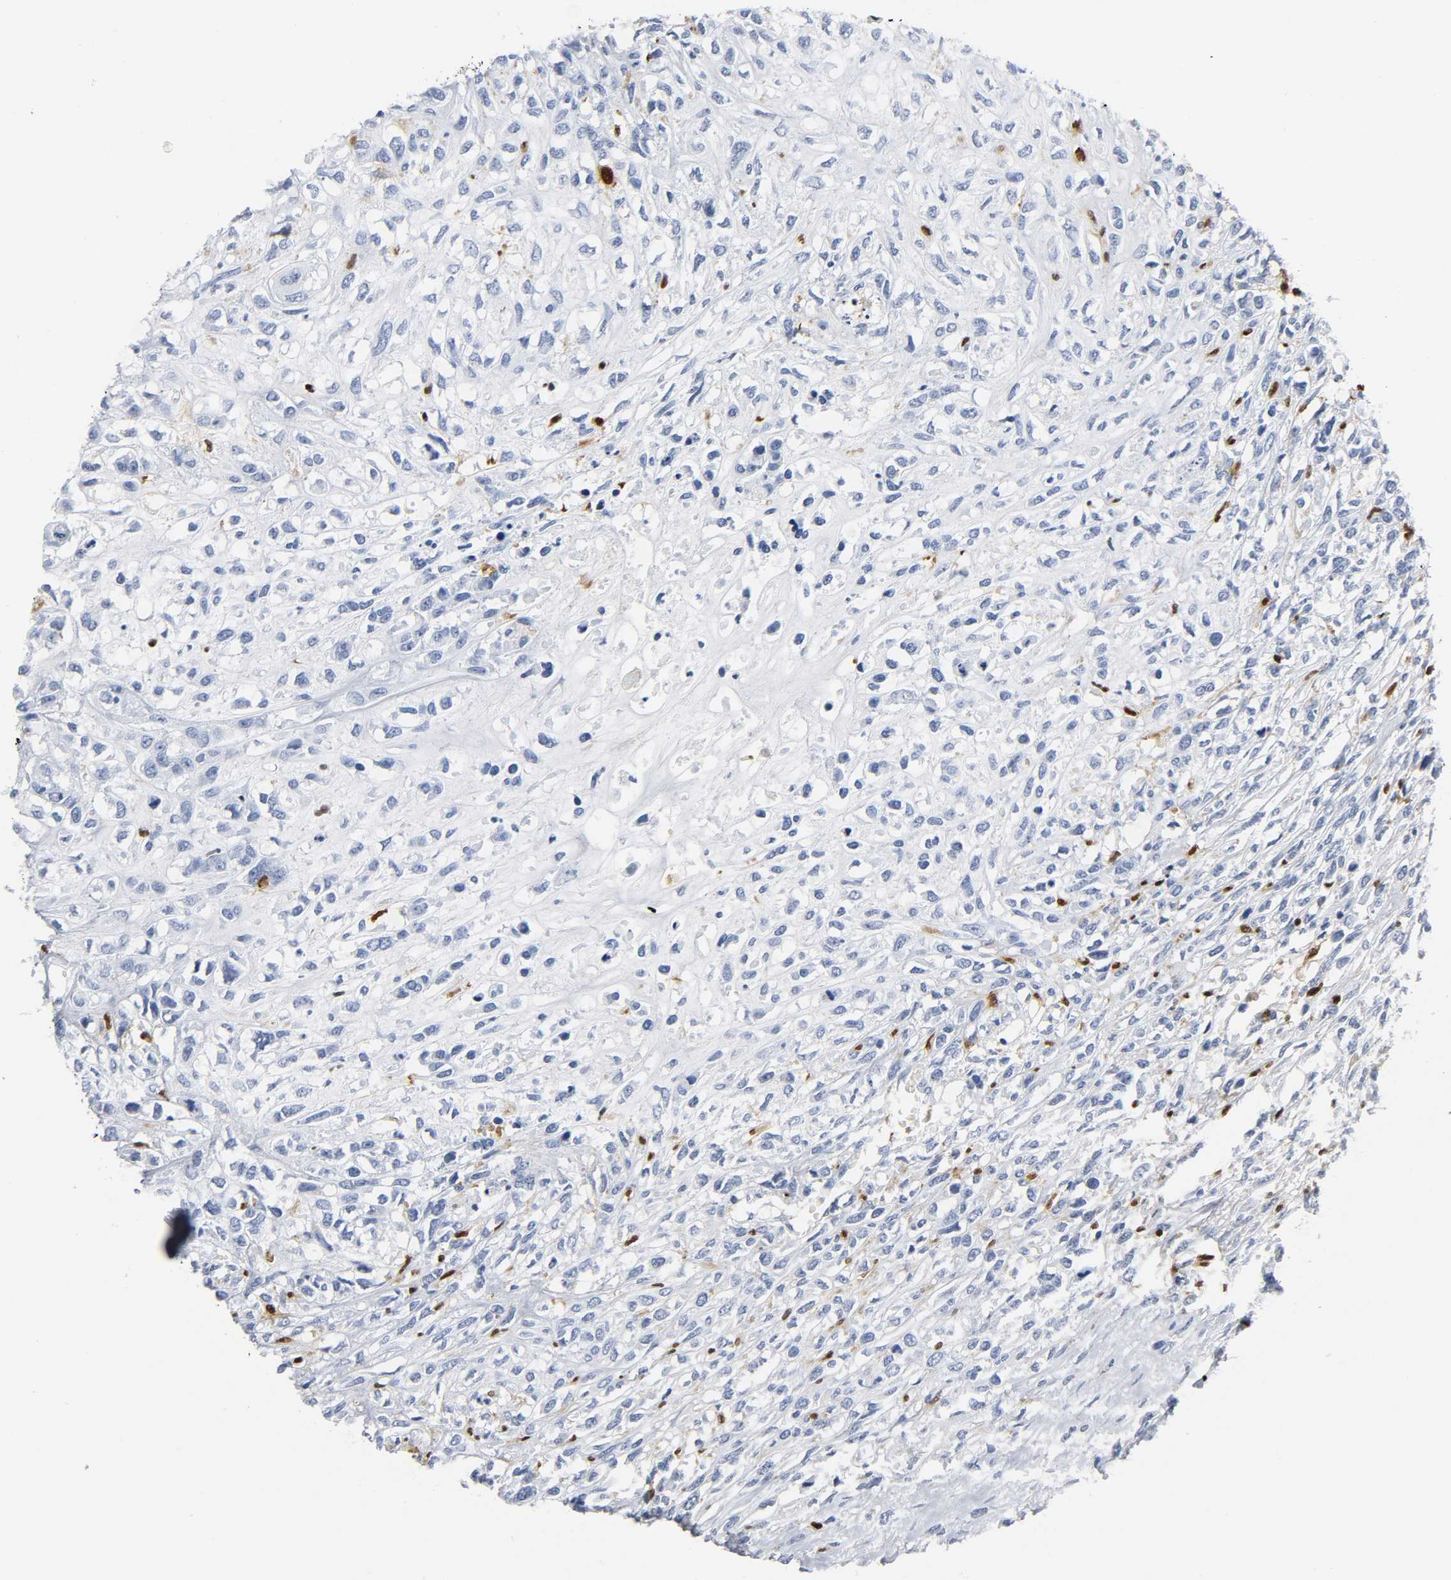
{"staining": {"intensity": "negative", "quantity": "none", "location": "none"}, "tissue": "head and neck cancer", "cell_type": "Tumor cells", "image_type": "cancer", "snomed": [{"axis": "morphology", "description": "Necrosis, NOS"}, {"axis": "morphology", "description": "Neoplasm, malignant, NOS"}, {"axis": "topography", "description": "Salivary gland"}, {"axis": "topography", "description": "Head-Neck"}], "caption": "Neoplasm (malignant) (head and neck) stained for a protein using IHC reveals no positivity tumor cells.", "gene": "DOK2", "patient": {"sex": "male", "age": 43}}